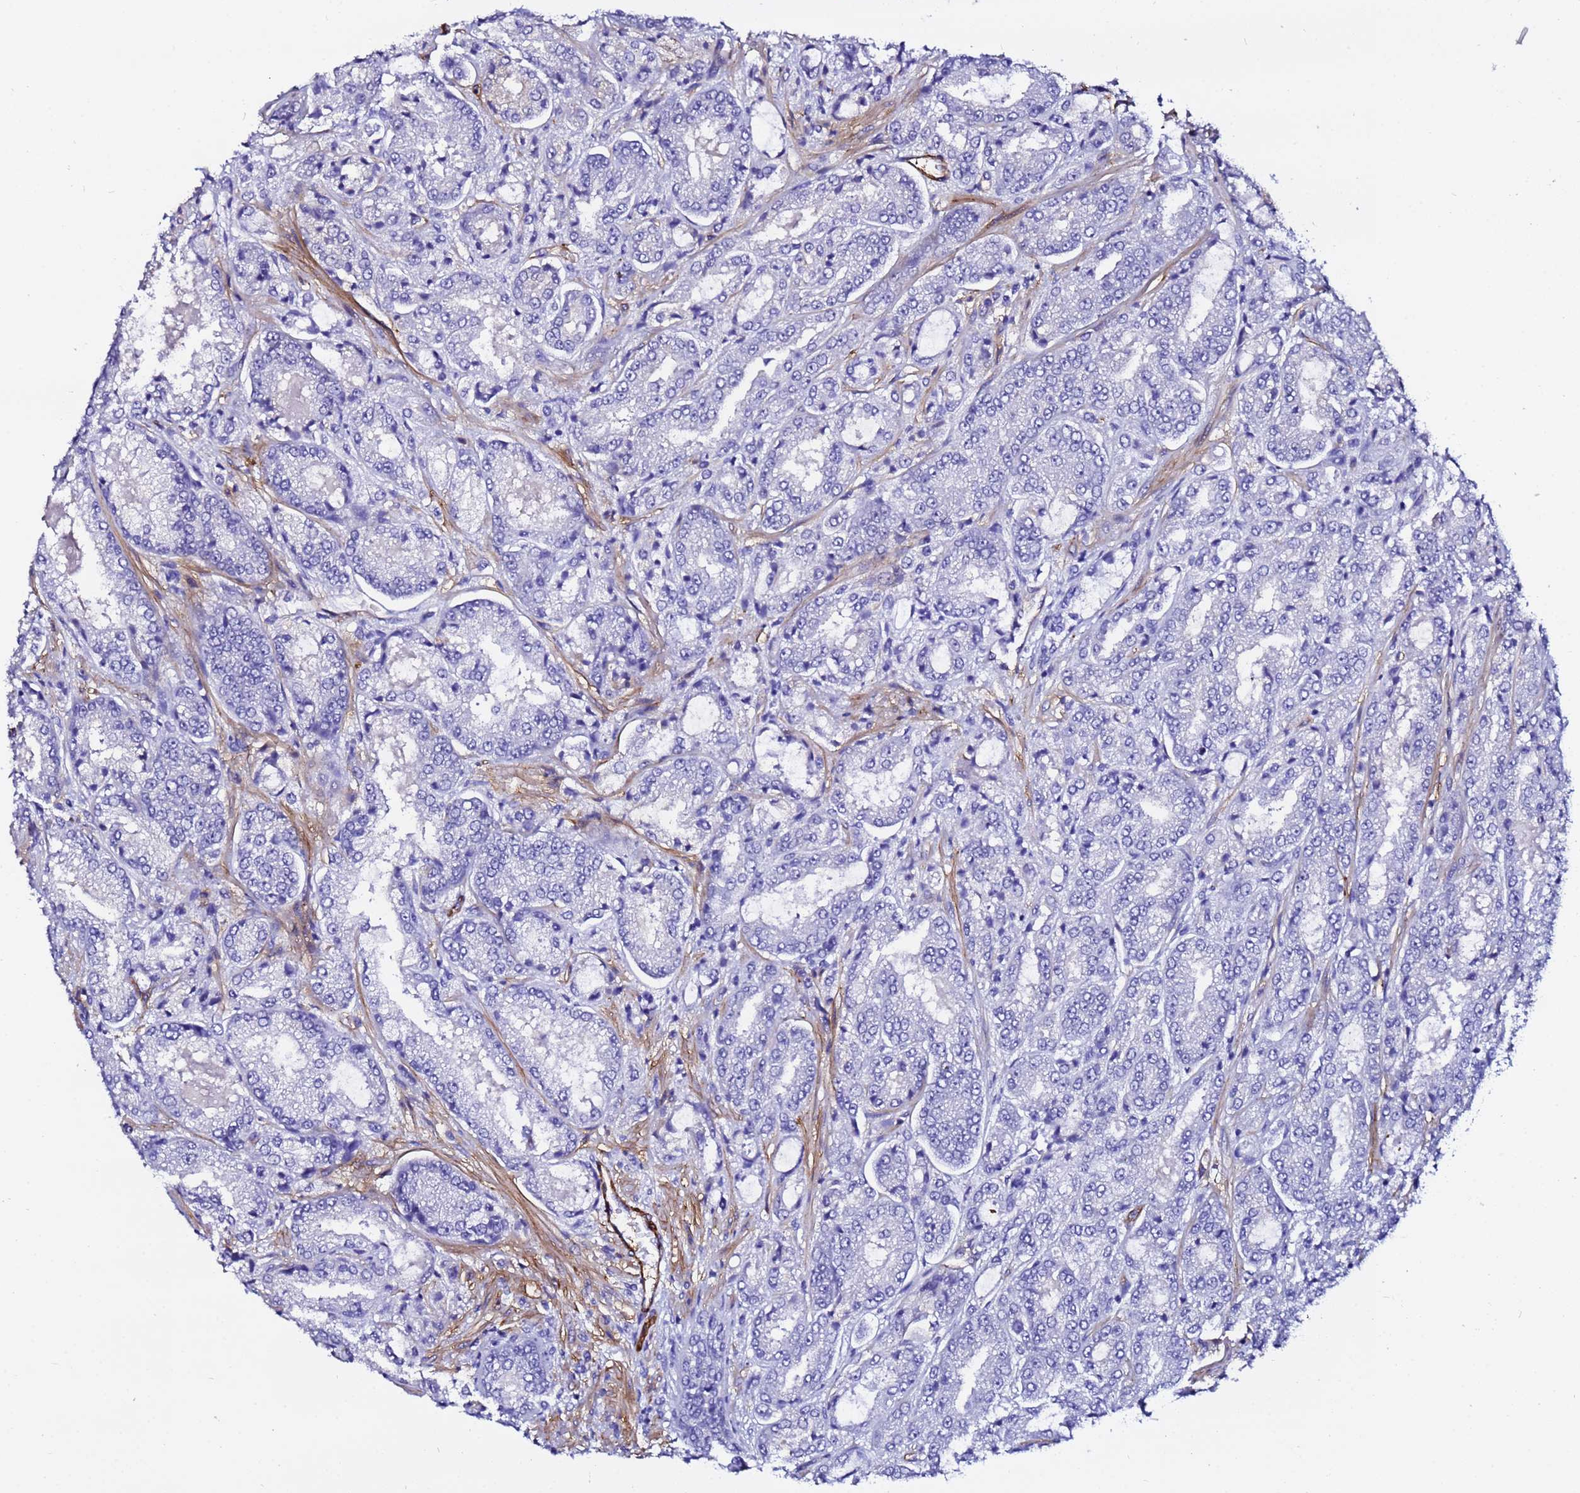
{"staining": {"intensity": "negative", "quantity": "none", "location": "none"}, "tissue": "prostate cancer", "cell_type": "Tumor cells", "image_type": "cancer", "snomed": [{"axis": "morphology", "description": "Adenocarcinoma, High grade"}, {"axis": "topography", "description": "Prostate"}], "caption": "High magnification brightfield microscopy of adenocarcinoma (high-grade) (prostate) stained with DAB (3,3'-diaminobenzidine) (brown) and counterstained with hematoxylin (blue): tumor cells show no significant staining. Nuclei are stained in blue.", "gene": "DEFB104A", "patient": {"sex": "male", "age": 71}}